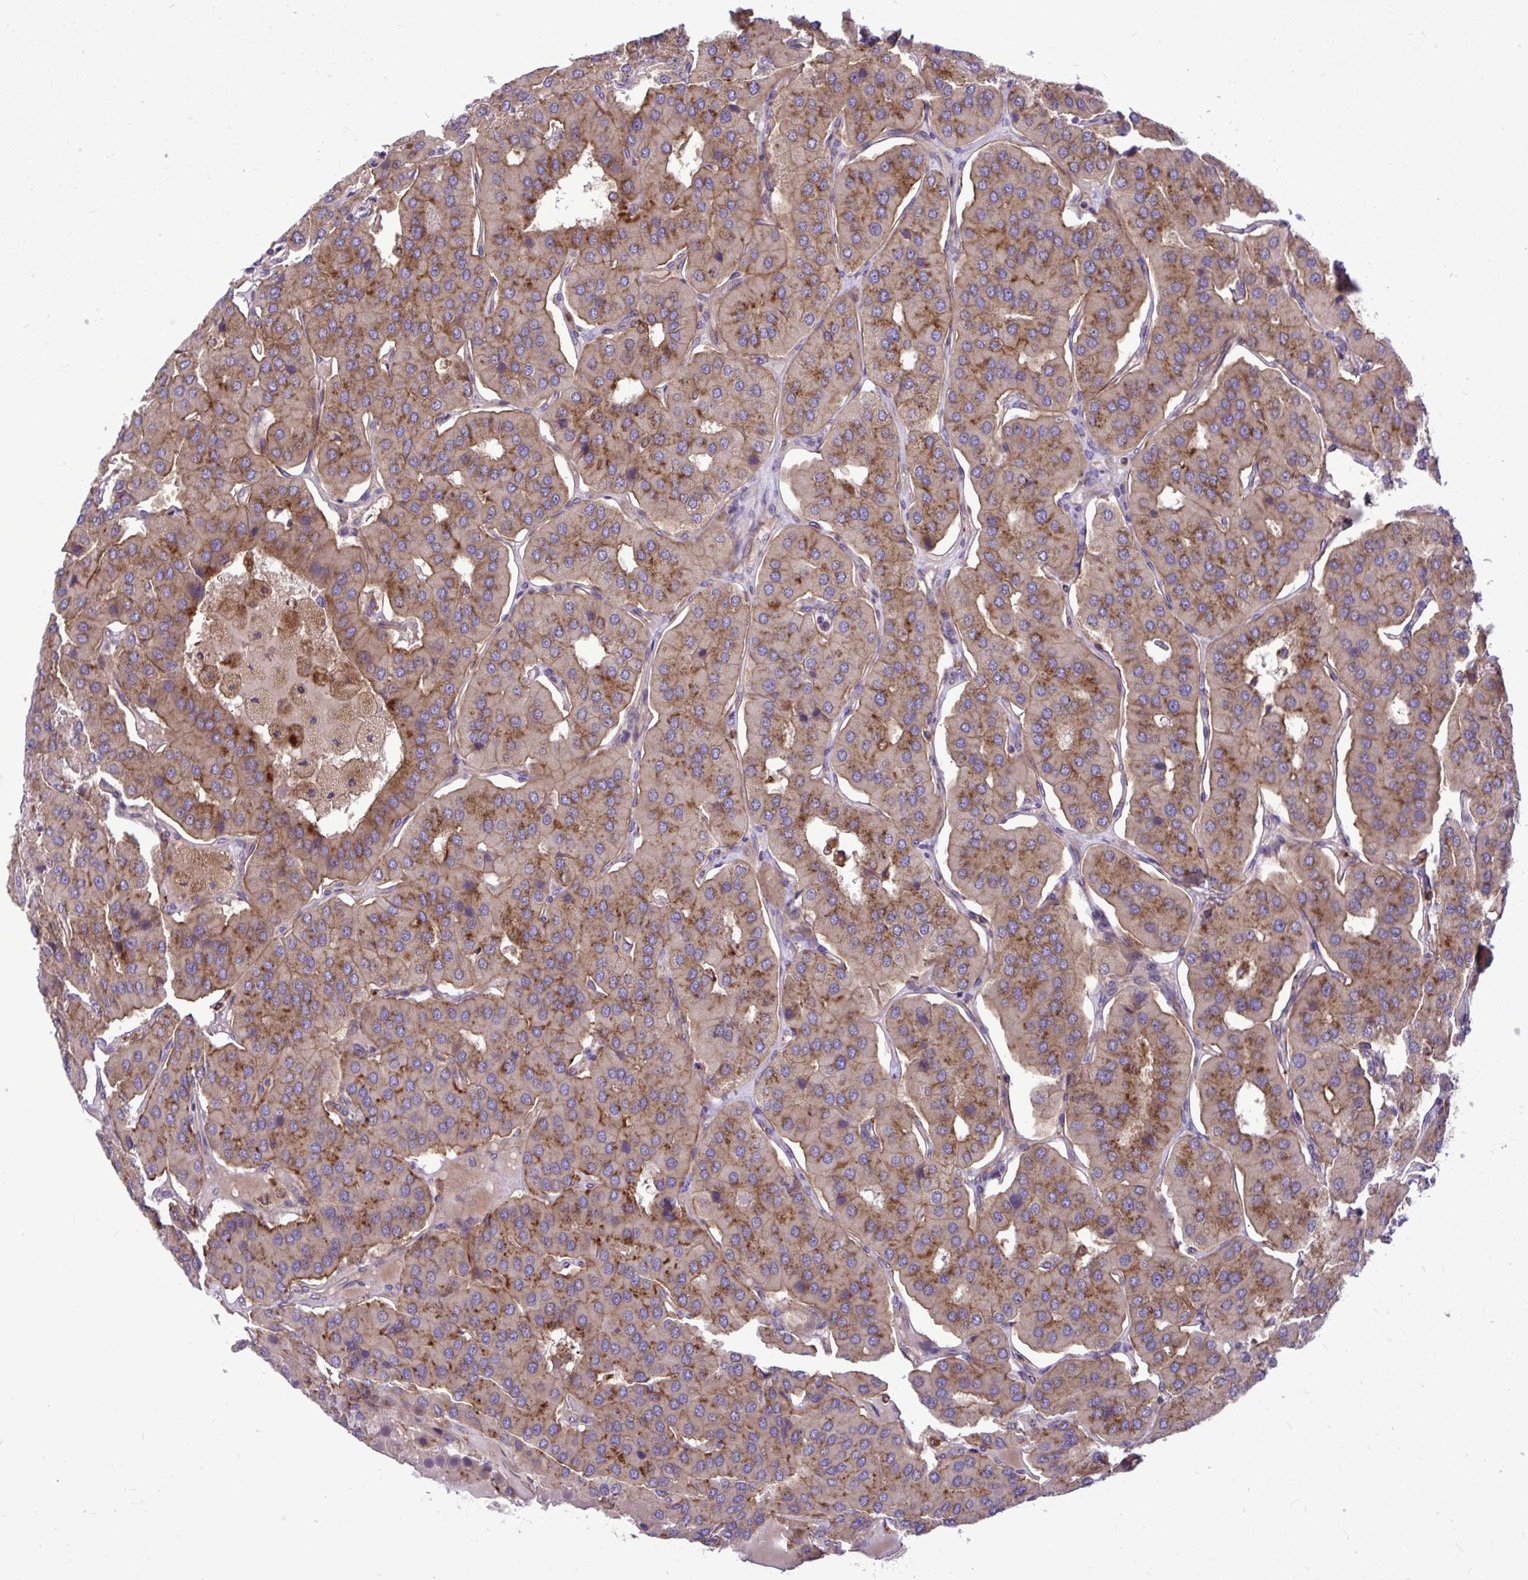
{"staining": {"intensity": "moderate", "quantity": "25%-75%", "location": "cytoplasmic/membranous"}, "tissue": "parathyroid gland", "cell_type": "Glandular cells", "image_type": "normal", "snomed": [{"axis": "morphology", "description": "Normal tissue, NOS"}, {"axis": "morphology", "description": "Adenoma, NOS"}, {"axis": "topography", "description": "Parathyroid gland"}], "caption": "Parathyroid gland was stained to show a protein in brown. There is medium levels of moderate cytoplasmic/membranous positivity in approximately 25%-75% of glandular cells. The protein of interest is stained brown, and the nuclei are stained in blue (DAB IHC with brightfield microscopy, high magnification).", "gene": "PAIP2", "patient": {"sex": "female", "age": 86}}